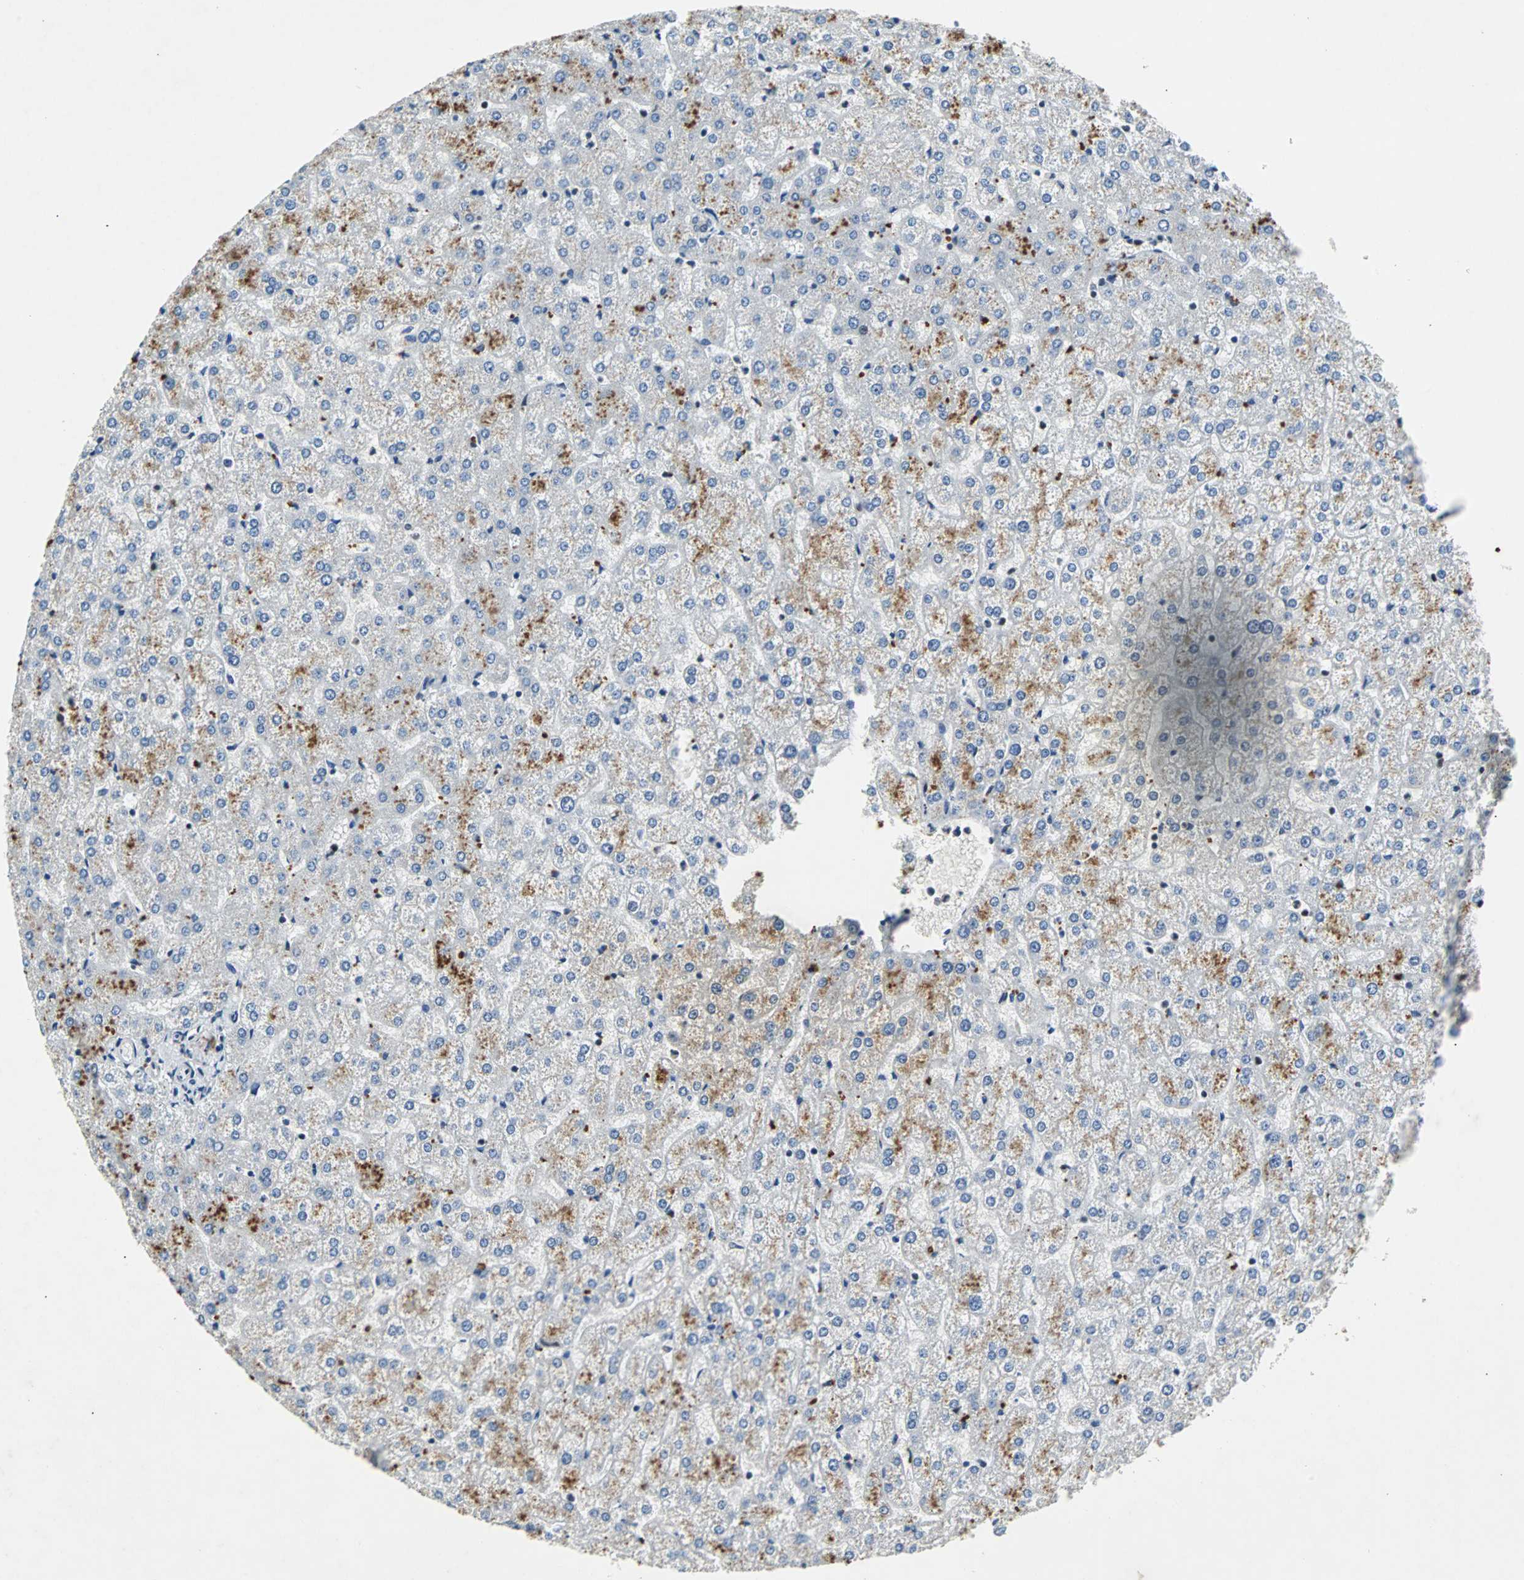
{"staining": {"intensity": "negative", "quantity": "none", "location": "none"}, "tissue": "liver", "cell_type": "Cholangiocytes", "image_type": "normal", "snomed": [{"axis": "morphology", "description": "Normal tissue, NOS"}, {"axis": "topography", "description": "Liver"}], "caption": "Immunohistochemistry (IHC) of unremarkable liver exhibits no expression in cholangiocytes.", "gene": "GATAD2A", "patient": {"sex": "female", "age": 32}}